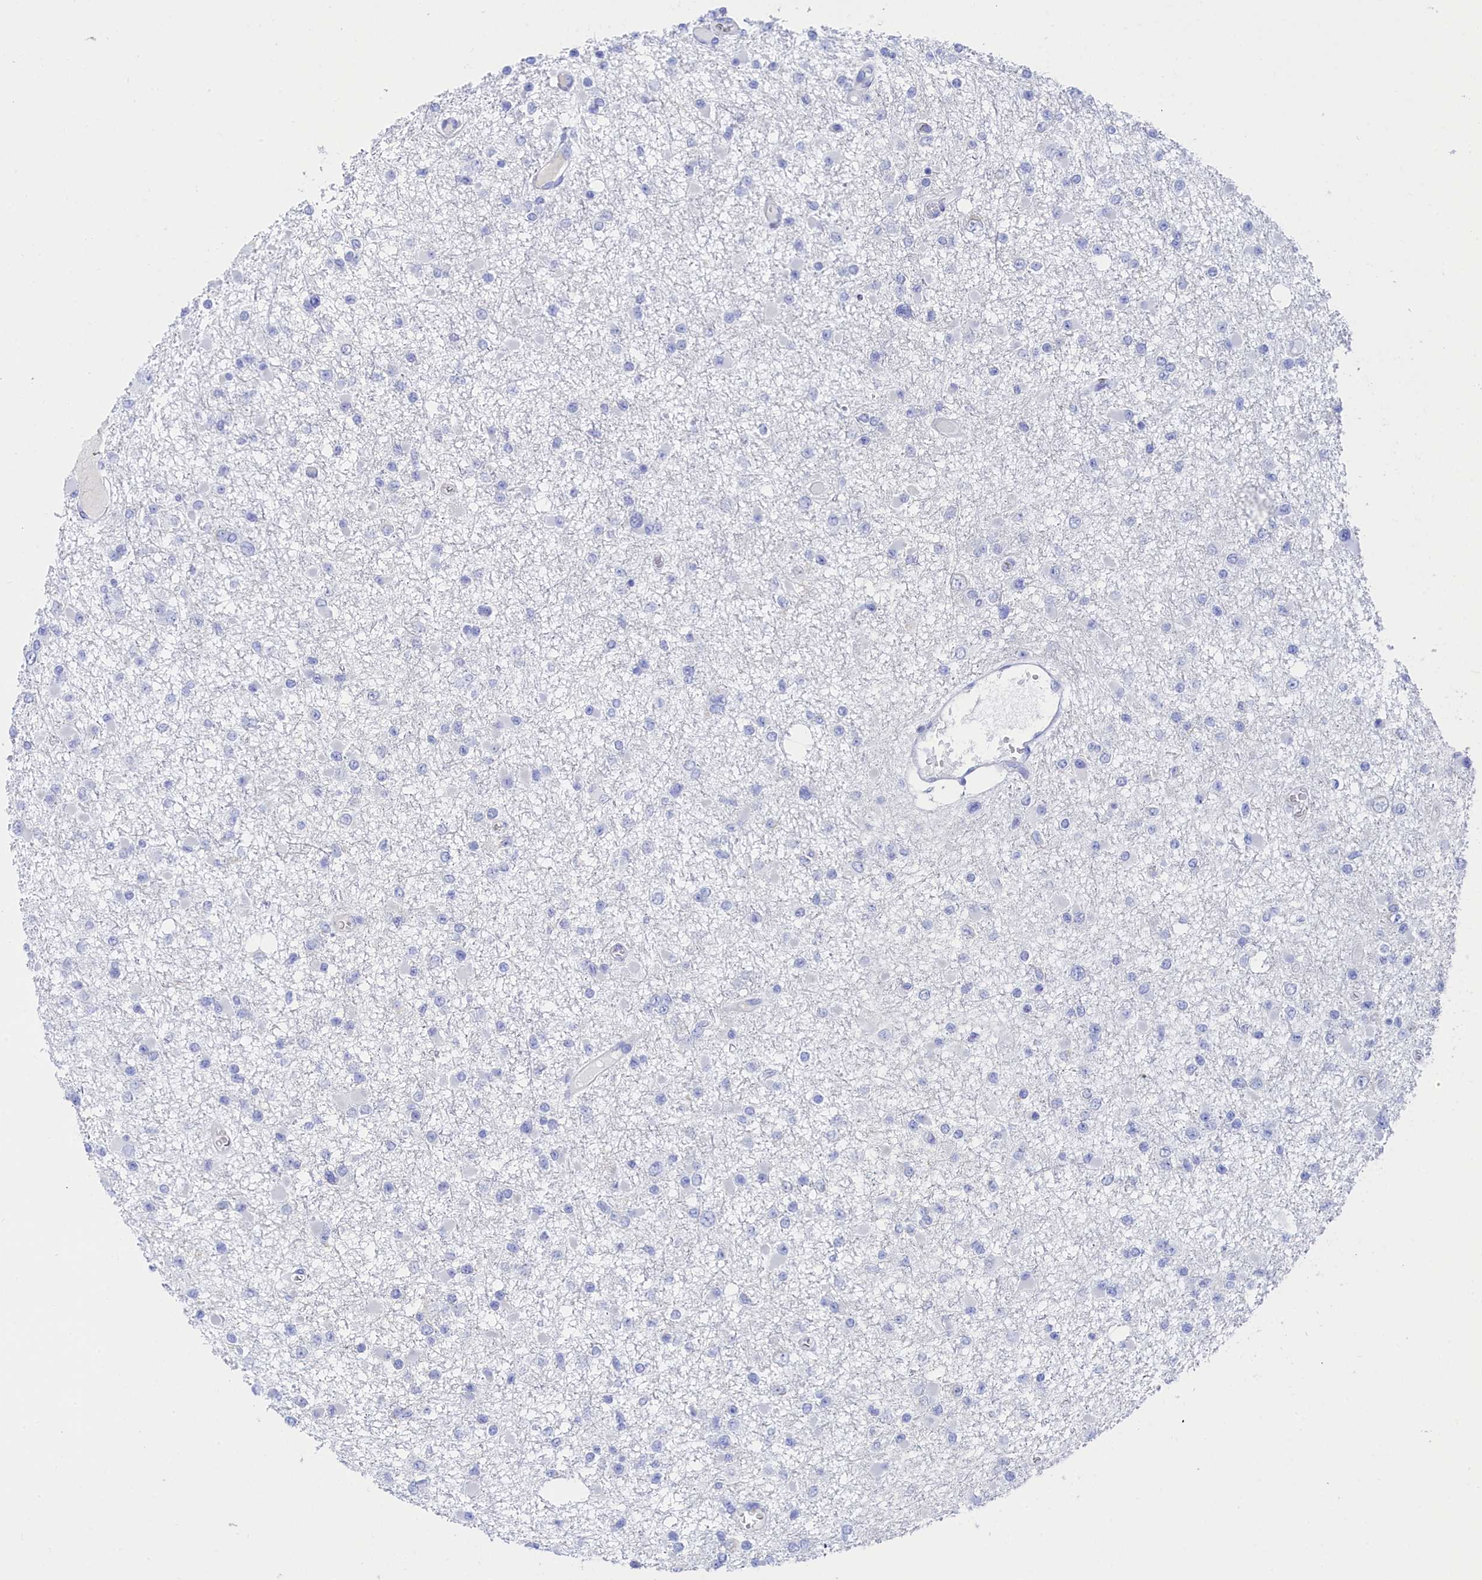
{"staining": {"intensity": "negative", "quantity": "none", "location": "none"}, "tissue": "glioma", "cell_type": "Tumor cells", "image_type": "cancer", "snomed": [{"axis": "morphology", "description": "Glioma, malignant, Low grade"}, {"axis": "topography", "description": "Brain"}], "caption": "This micrograph is of malignant low-grade glioma stained with immunohistochemistry to label a protein in brown with the nuclei are counter-stained blue. There is no expression in tumor cells.", "gene": "TRIM10", "patient": {"sex": "female", "age": 22}}